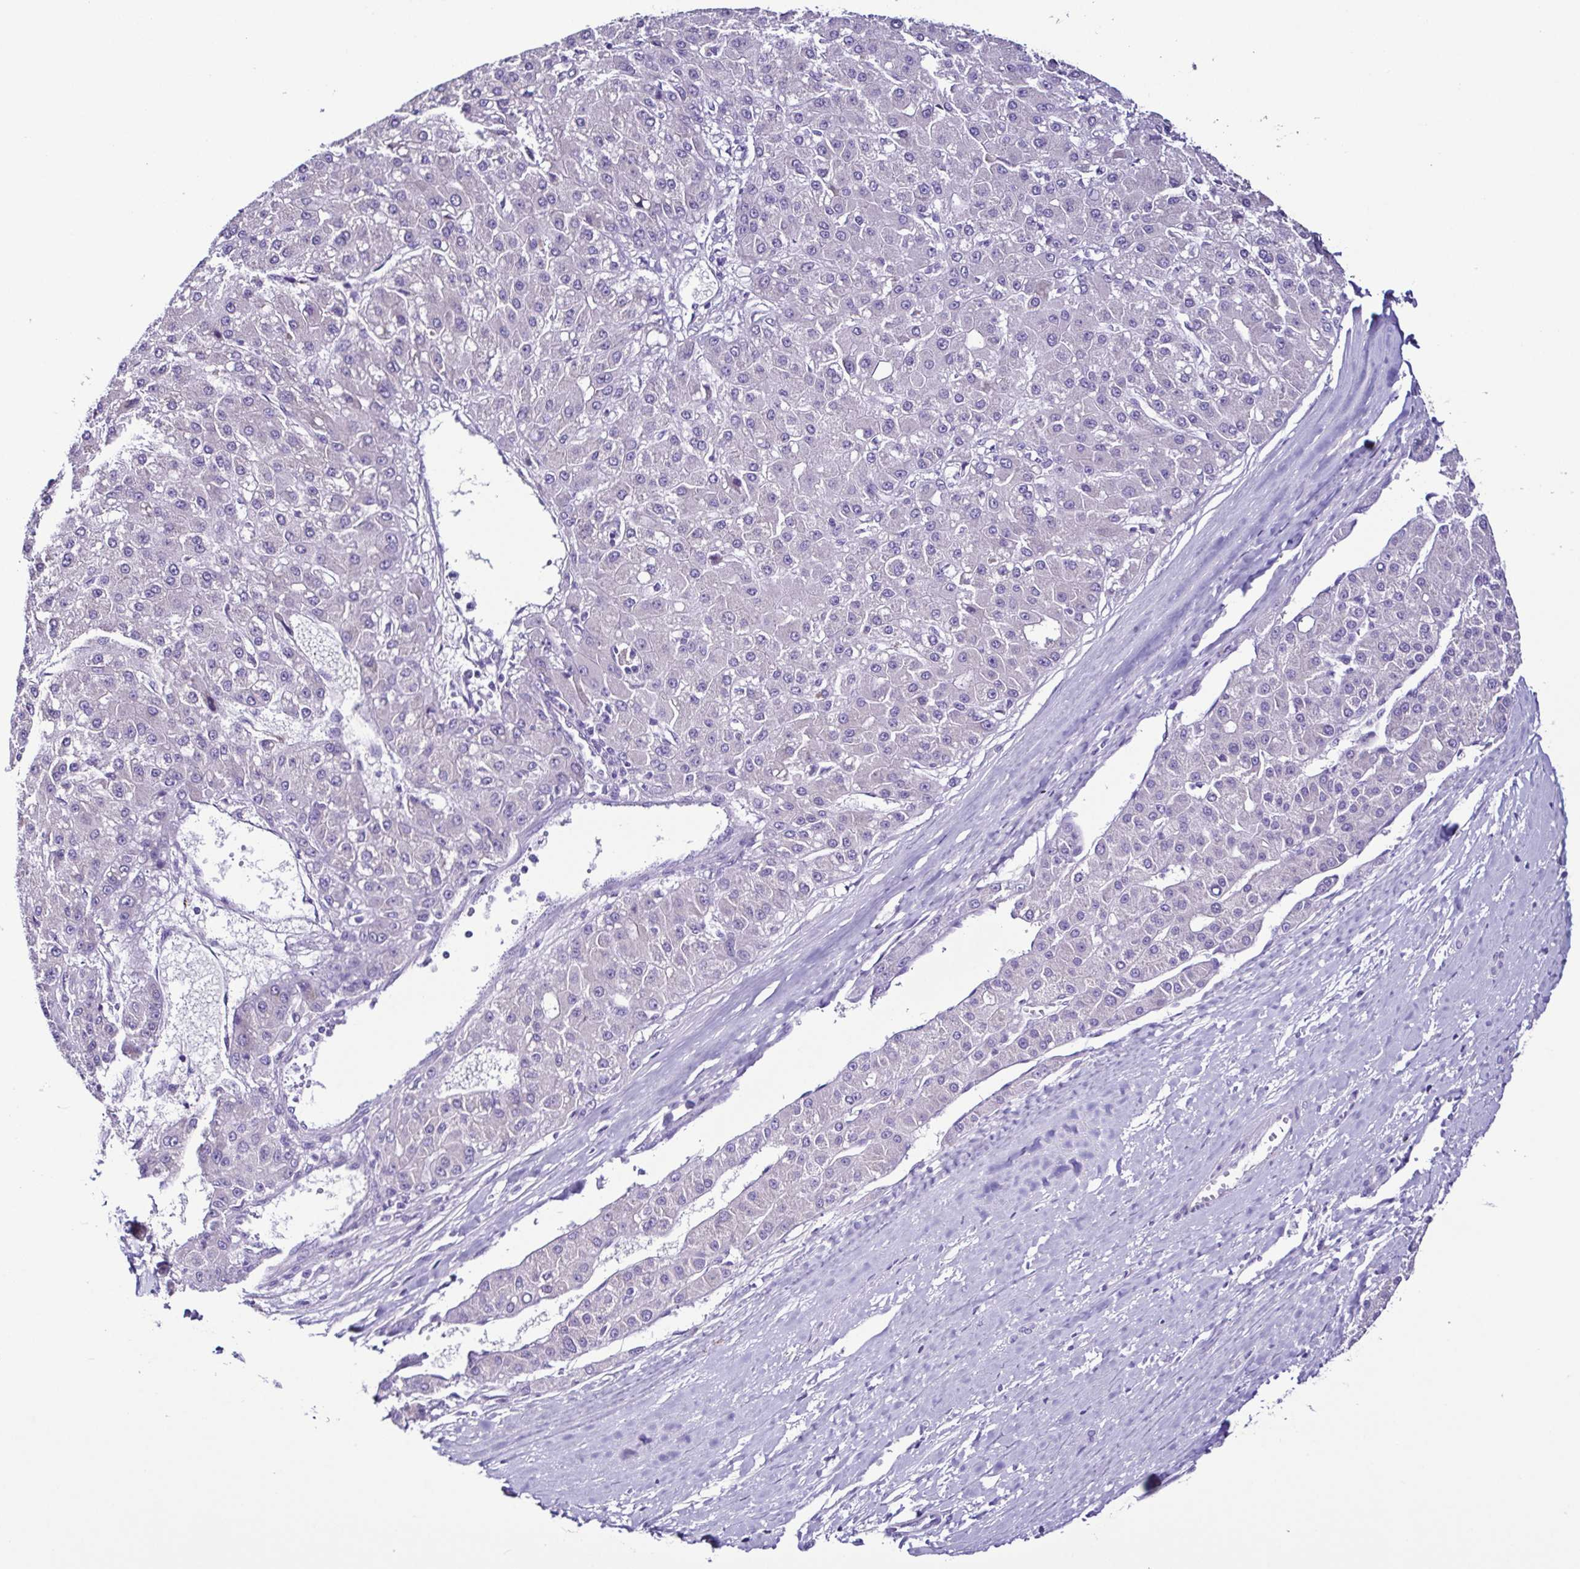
{"staining": {"intensity": "negative", "quantity": "none", "location": "none"}, "tissue": "liver cancer", "cell_type": "Tumor cells", "image_type": "cancer", "snomed": [{"axis": "morphology", "description": "Carcinoma, Hepatocellular, NOS"}, {"axis": "topography", "description": "Liver"}], "caption": "High magnification brightfield microscopy of liver hepatocellular carcinoma stained with DAB (3,3'-diaminobenzidine) (brown) and counterstained with hematoxylin (blue): tumor cells show no significant positivity.", "gene": "SRL", "patient": {"sex": "male", "age": 67}}